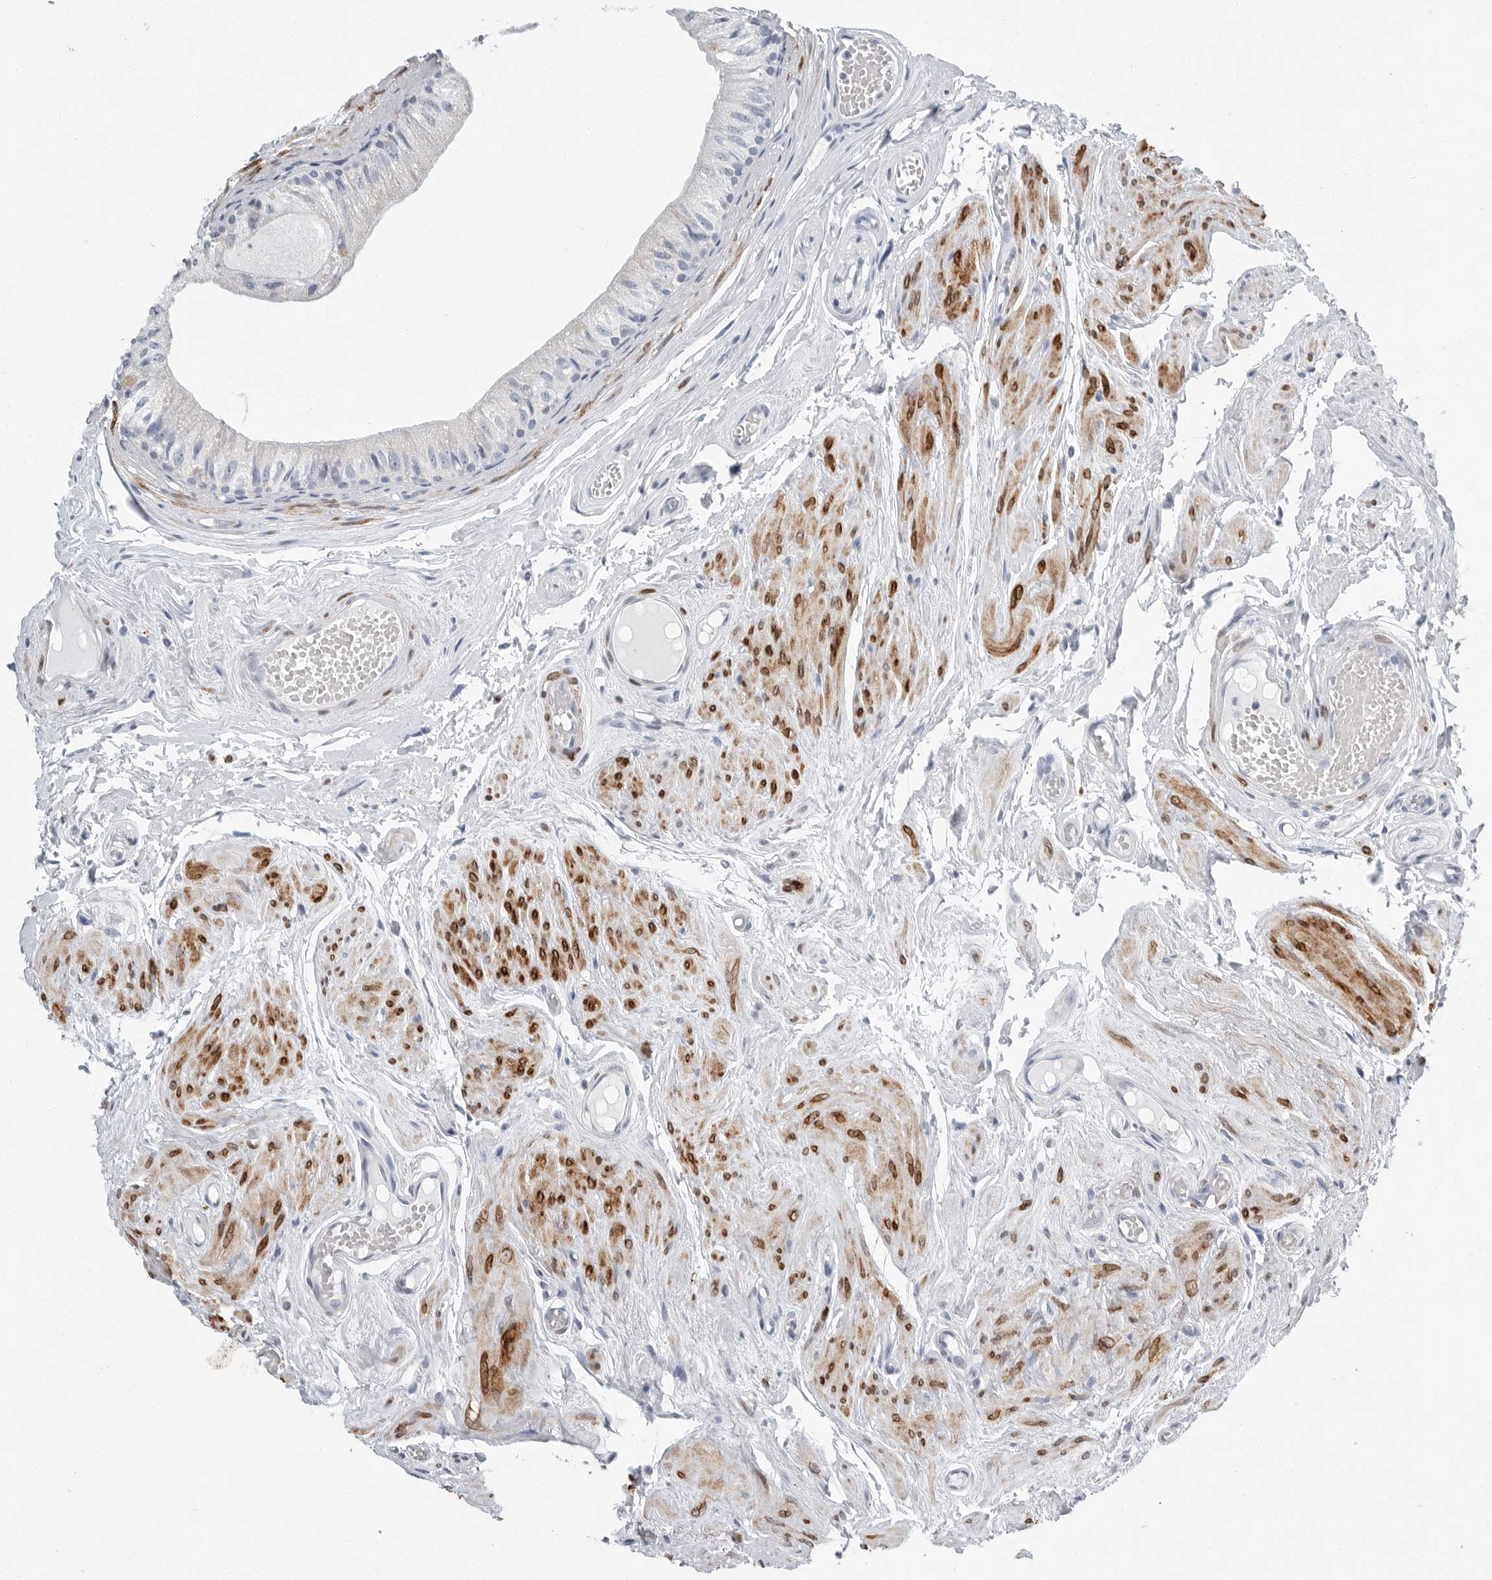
{"staining": {"intensity": "negative", "quantity": "none", "location": "none"}, "tissue": "epididymis", "cell_type": "Glandular cells", "image_type": "normal", "snomed": [{"axis": "morphology", "description": "Normal tissue, NOS"}, {"axis": "topography", "description": "Epididymis"}], "caption": "IHC photomicrograph of benign epididymis: epididymis stained with DAB displays no significant protein expression in glandular cells.", "gene": "PLN", "patient": {"sex": "male", "age": 79}}